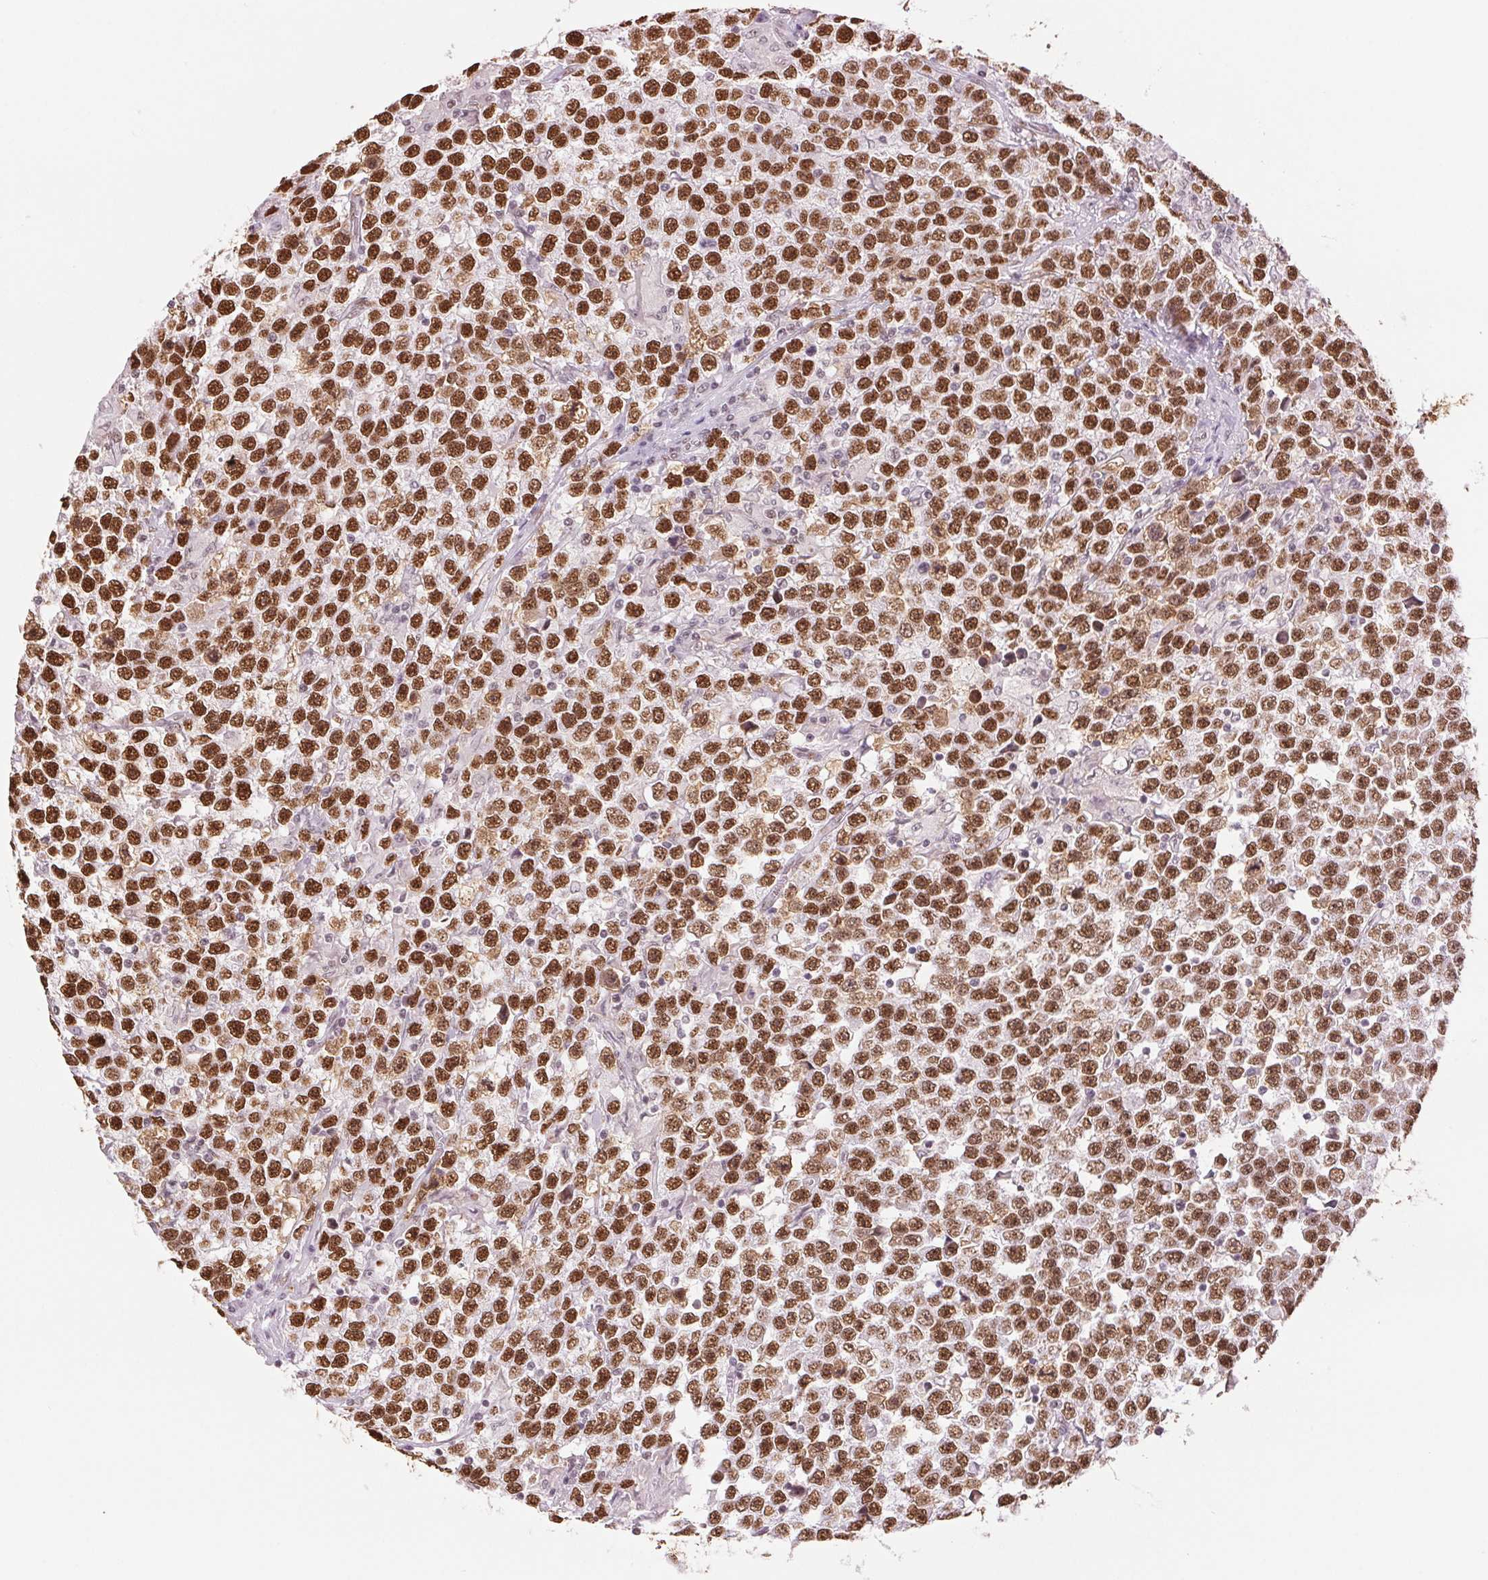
{"staining": {"intensity": "strong", "quantity": ">75%", "location": "nuclear"}, "tissue": "testis cancer", "cell_type": "Tumor cells", "image_type": "cancer", "snomed": [{"axis": "morphology", "description": "Seminoma, NOS"}, {"axis": "topography", "description": "Testis"}], "caption": "A high amount of strong nuclear positivity is present in approximately >75% of tumor cells in testis cancer tissue. (Stains: DAB (3,3'-diaminobenzidine) in brown, nuclei in blue, Microscopy: brightfield microscopy at high magnification).", "gene": "ZFR2", "patient": {"sex": "male", "age": 31}}